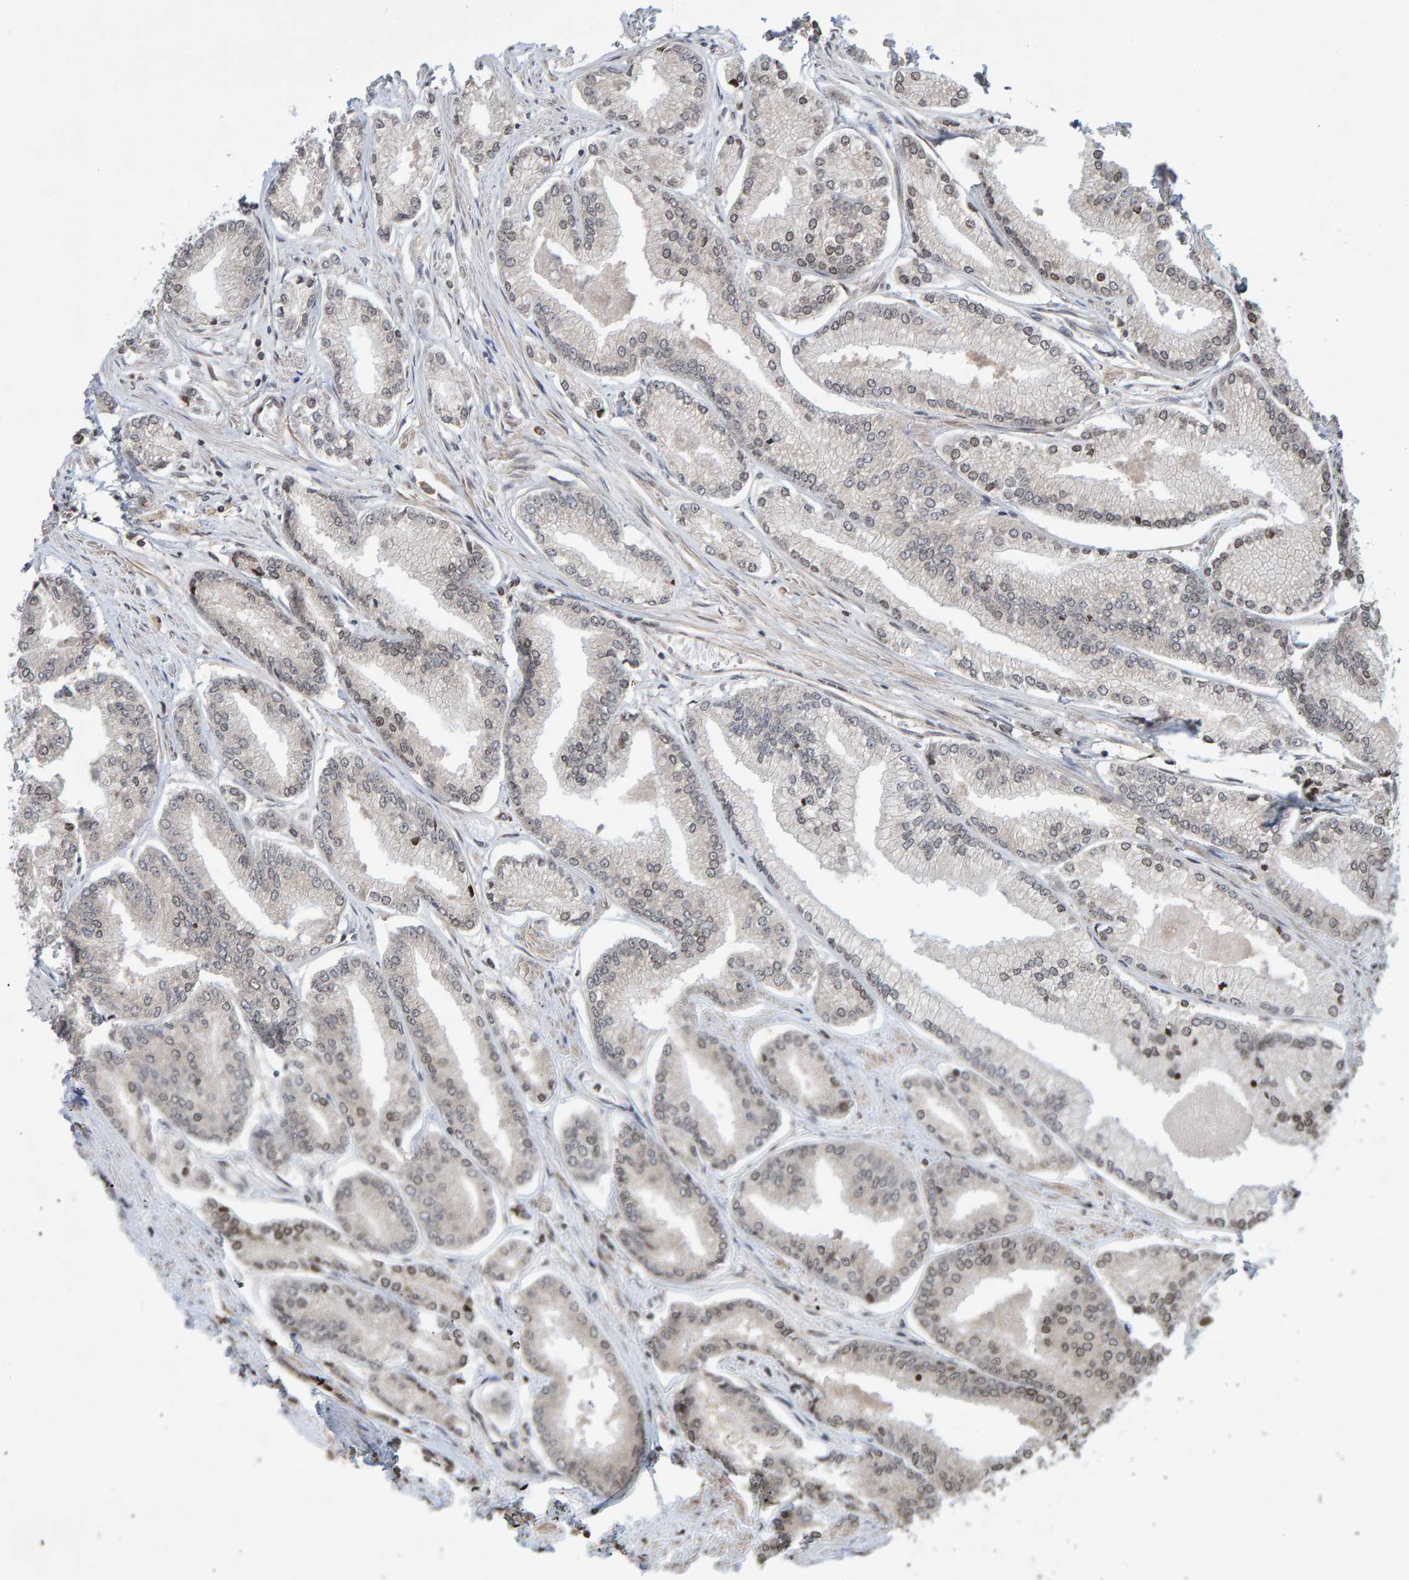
{"staining": {"intensity": "weak", "quantity": "25%-75%", "location": "nuclear"}, "tissue": "prostate cancer", "cell_type": "Tumor cells", "image_type": "cancer", "snomed": [{"axis": "morphology", "description": "Adenocarcinoma, Low grade"}, {"axis": "topography", "description": "Prostate"}], "caption": "Prostate low-grade adenocarcinoma stained for a protein demonstrates weak nuclear positivity in tumor cells. The staining was performed using DAB (3,3'-diaminobenzidine), with brown indicating positive protein expression. Nuclei are stained blue with hematoxylin.", "gene": "GAB2", "patient": {"sex": "male", "age": 52}}